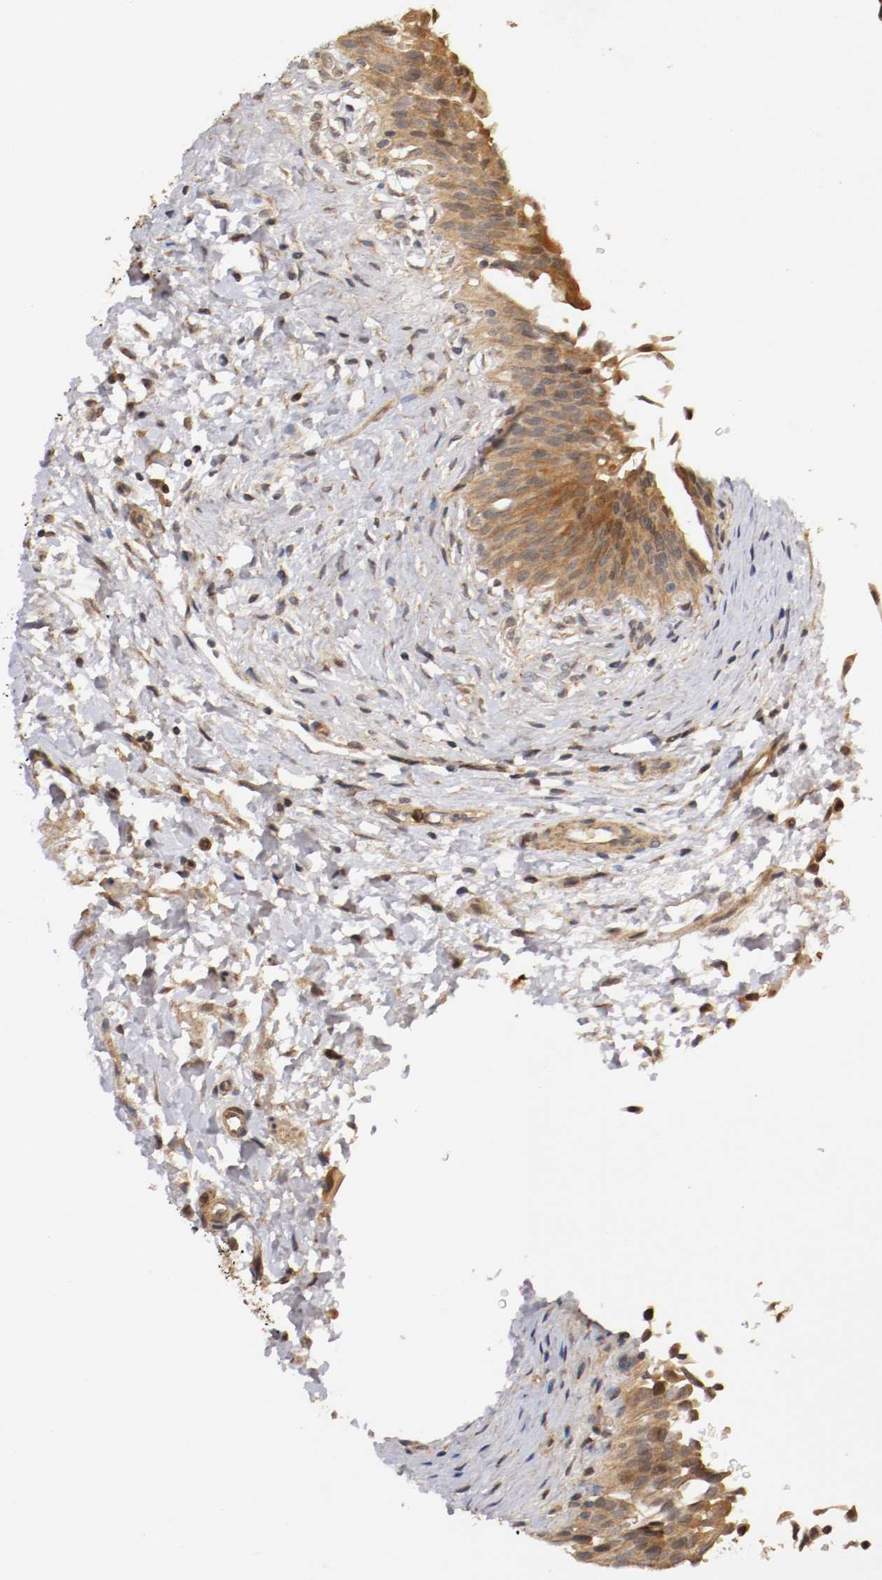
{"staining": {"intensity": "moderate", "quantity": "25%-75%", "location": "cytoplasmic/membranous,nuclear"}, "tissue": "urinary bladder", "cell_type": "Urothelial cells", "image_type": "normal", "snomed": [{"axis": "morphology", "description": "Normal tissue, NOS"}, {"axis": "morphology", "description": "Dysplasia, NOS"}, {"axis": "topography", "description": "Urinary bladder"}], "caption": "An image showing moderate cytoplasmic/membranous,nuclear staining in about 25%-75% of urothelial cells in benign urinary bladder, as visualized by brown immunohistochemical staining.", "gene": "TNFRSF1B", "patient": {"sex": "male", "age": 35}}